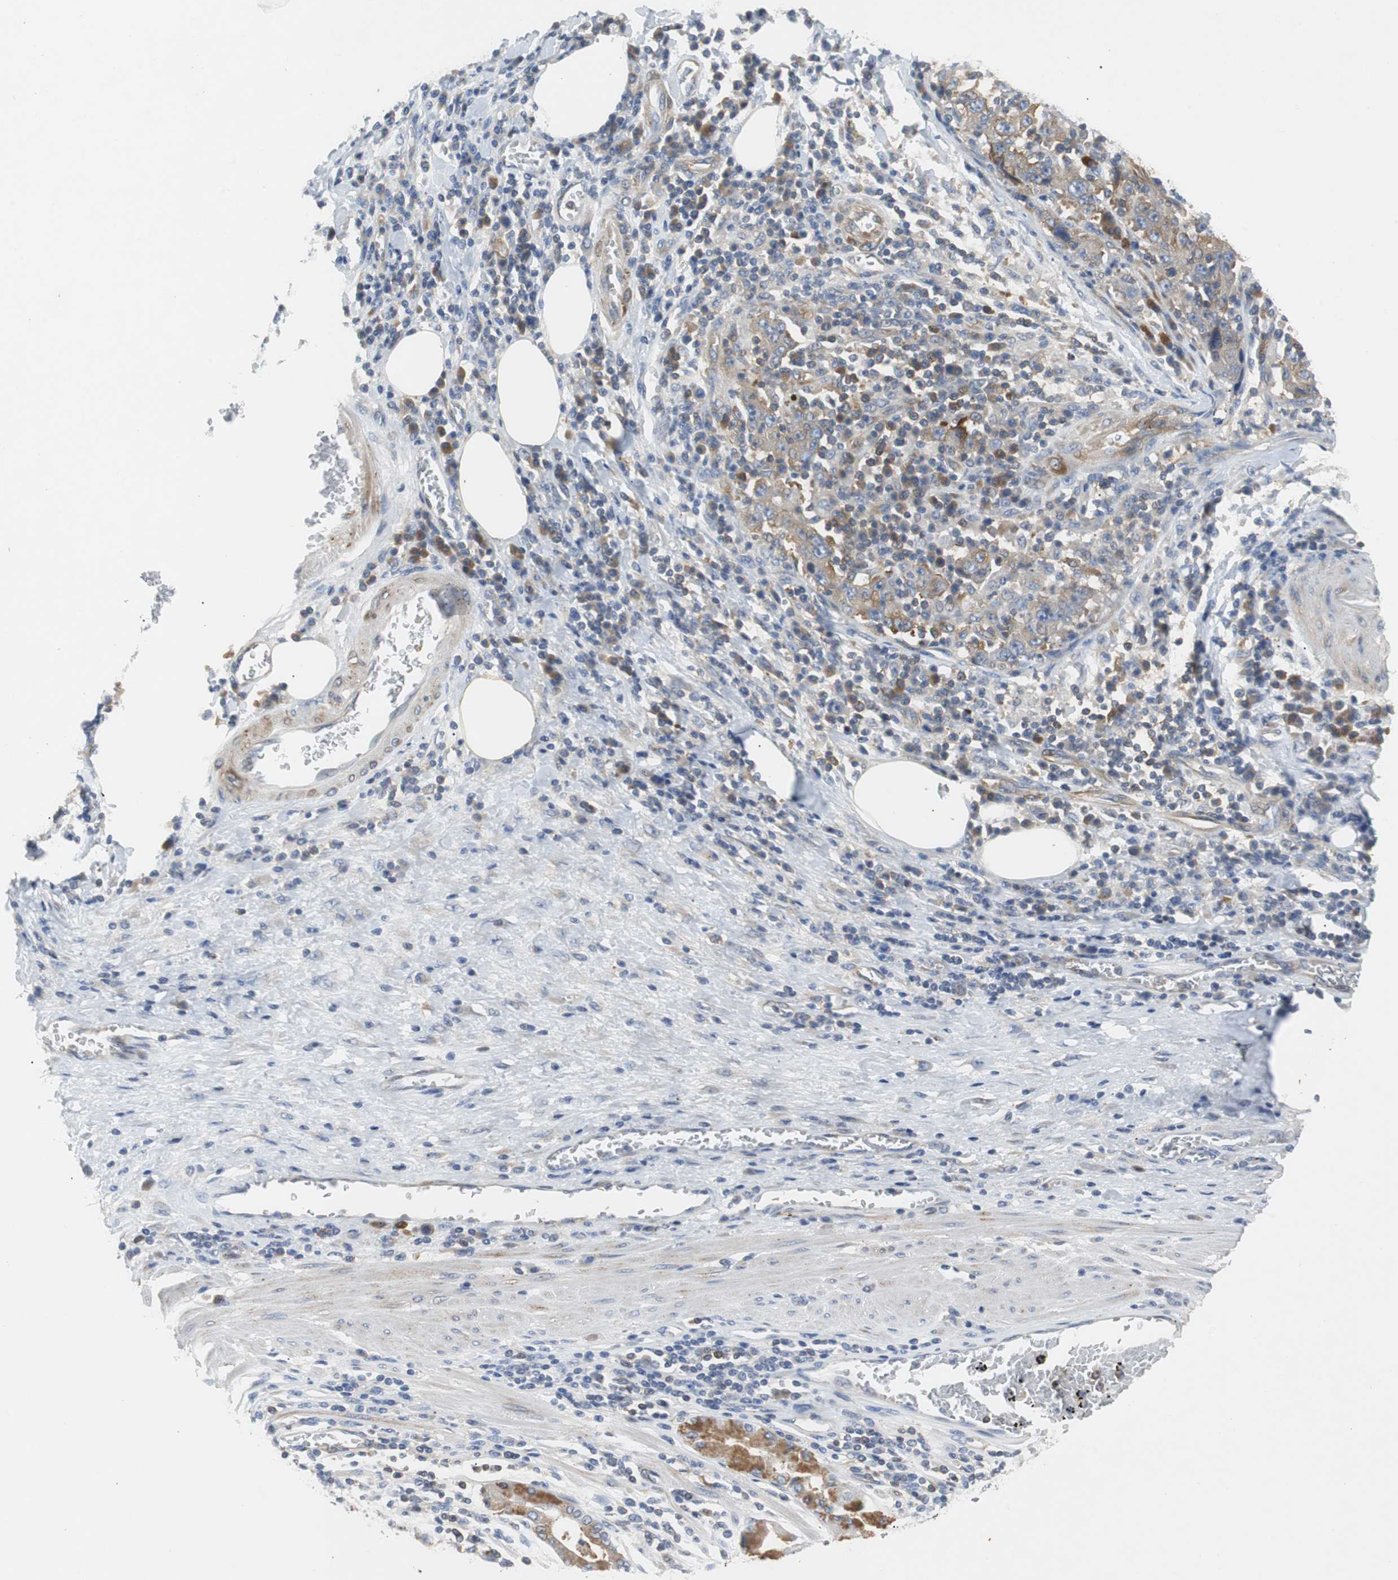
{"staining": {"intensity": "moderate", "quantity": ">75%", "location": "cytoplasmic/membranous"}, "tissue": "stomach cancer", "cell_type": "Tumor cells", "image_type": "cancer", "snomed": [{"axis": "morphology", "description": "Normal tissue, NOS"}, {"axis": "morphology", "description": "Adenocarcinoma, NOS"}, {"axis": "topography", "description": "Stomach, upper"}, {"axis": "topography", "description": "Stomach"}], "caption": "Stomach cancer (adenocarcinoma) tissue demonstrates moderate cytoplasmic/membranous staining in approximately >75% of tumor cells, visualized by immunohistochemistry. (IHC, brightfield microscopy, high magnification).", "gene": "GYS1", "patient": {"sex": "male", "age": 59}}